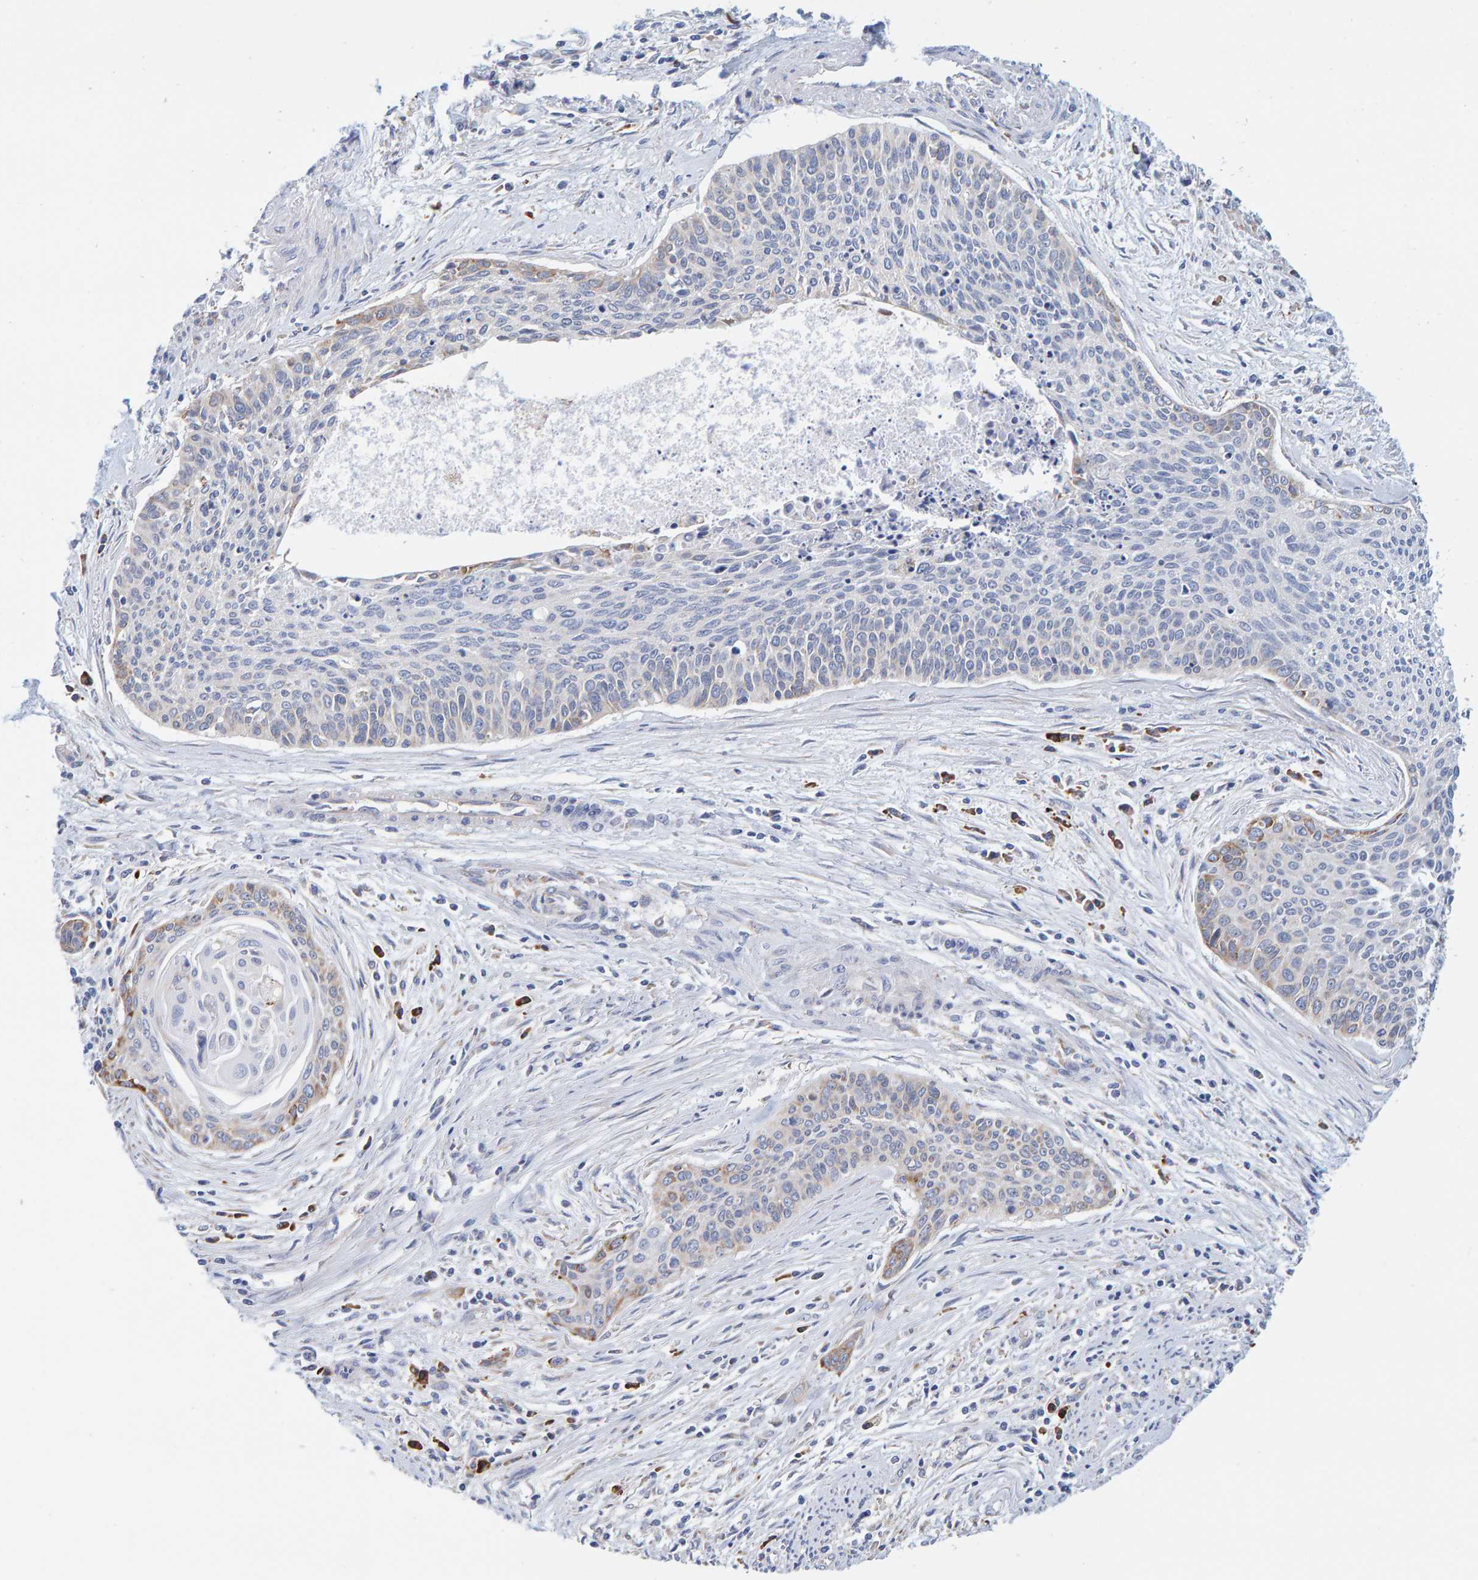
{"staining": {"intensity": "weak", "quantity": "<25%", "location": "cytoplasmic/membranous"}, "tissue": "cervical cancer", "cell_type": "Tumor cells", "image_type": "cancer", "snomed": [{"axis": "morphology", "description": "Squamous cell carcinoma, NOS"}, {"axis": "topography", "description": "Cervix"}], "caption": "Cervical cancer (squamous cell carcinoma) stained for a protein using immunohistochemistry (IHC) exhibits no positivity tumor cells.", "gene": "SGPL1", "patient": {"sex": "female", "age": 55}}